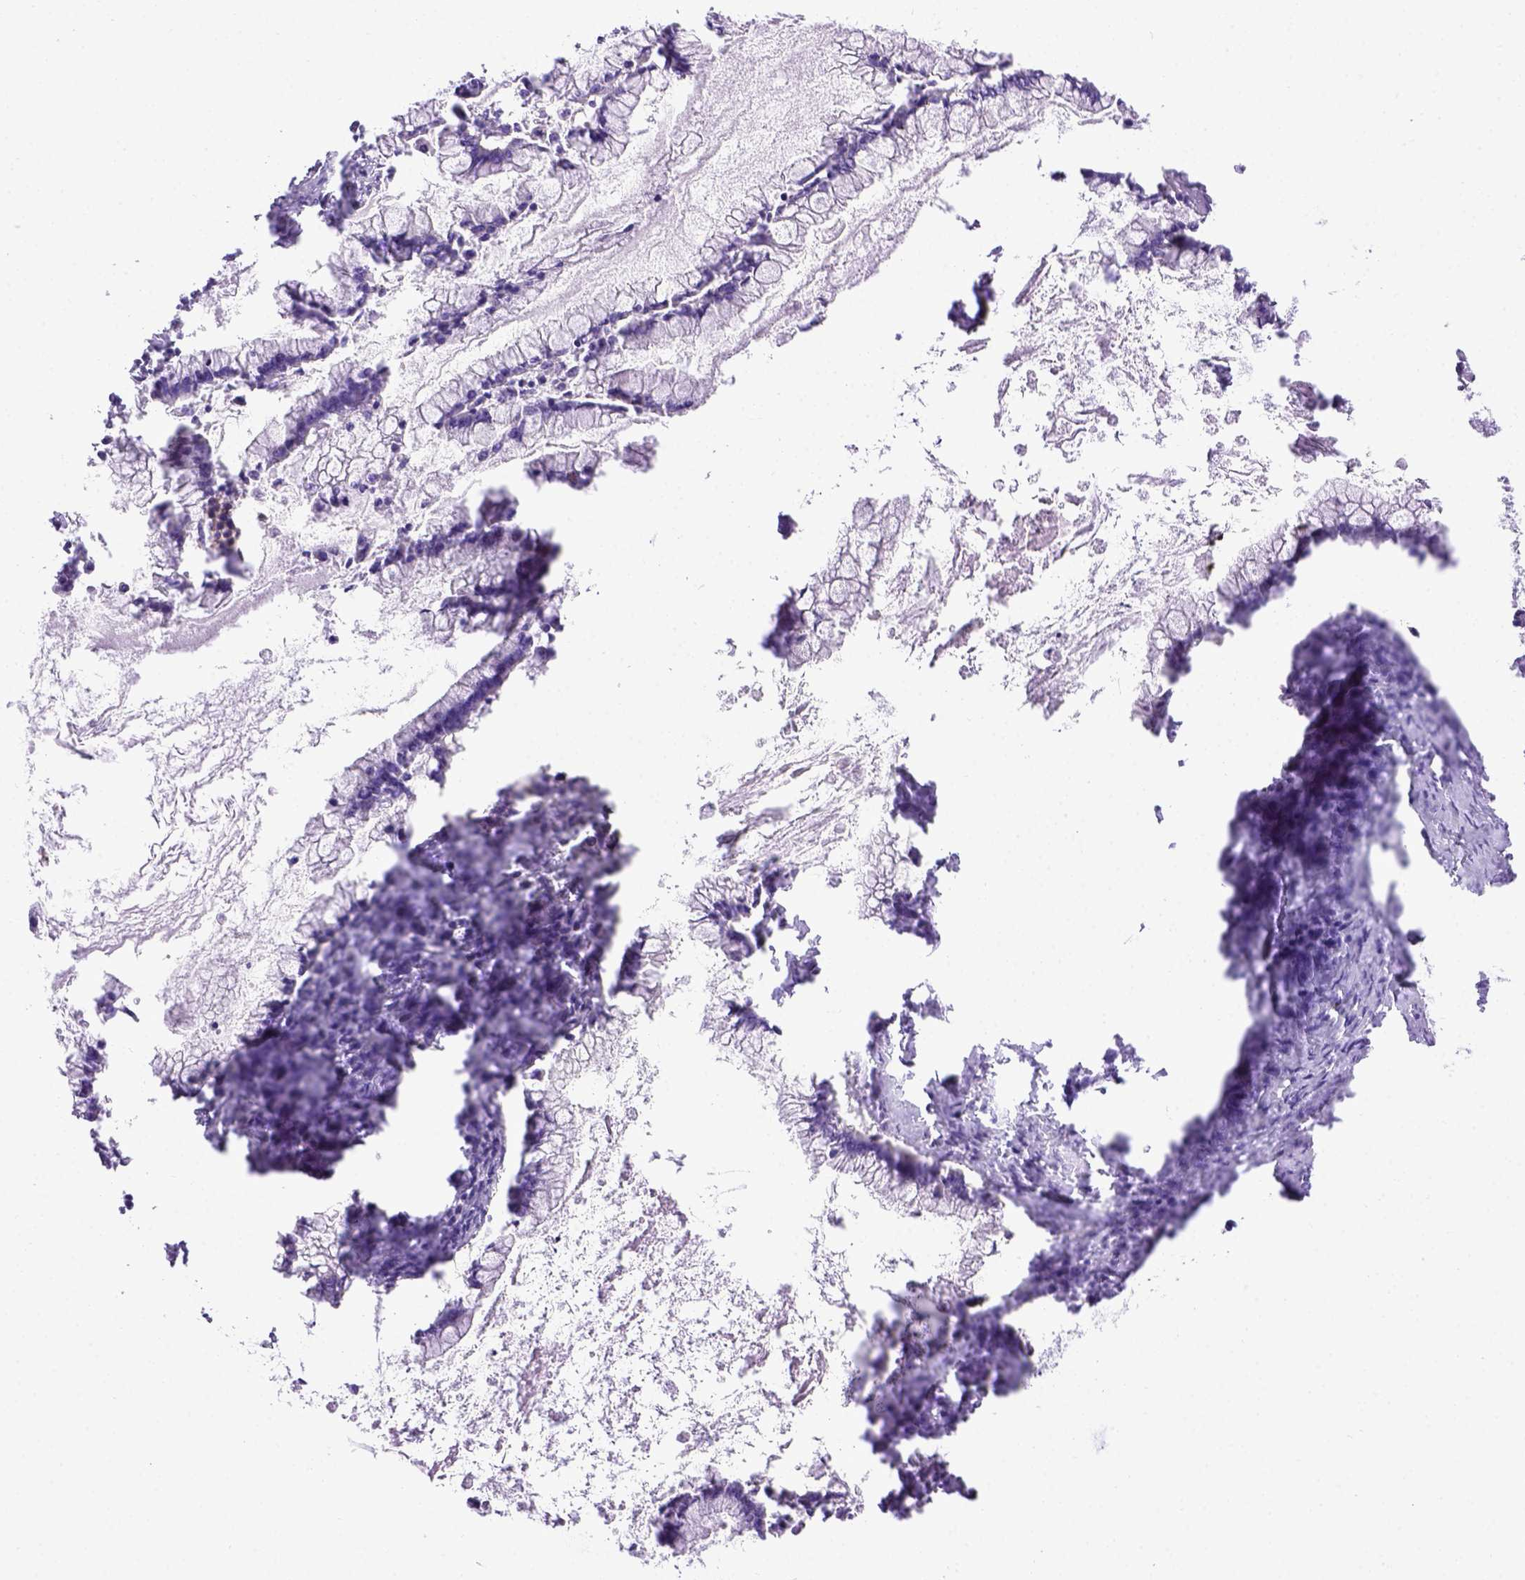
{"staining": {"intensity": "negative", "quantity": "none", "location": "none"}, "tissue": "ovarian cancer", "cell_type": "Tumor cells", "image_type": "cancer", "snomed": [{"axis": "morphology", "description": "Cystadenocarcinoma, mucinous, NOS"}, {"axis": "topography", "description": "Ovary"}], "caption": "This is an immunohistochemistry (IHC) micrograph of human ovarian cancer (mucinous cystadenocarcinoma). There is no positivity in tumor cells.", "gene": "ADAM12", "patient": {"sex": "female", "age": 67}}